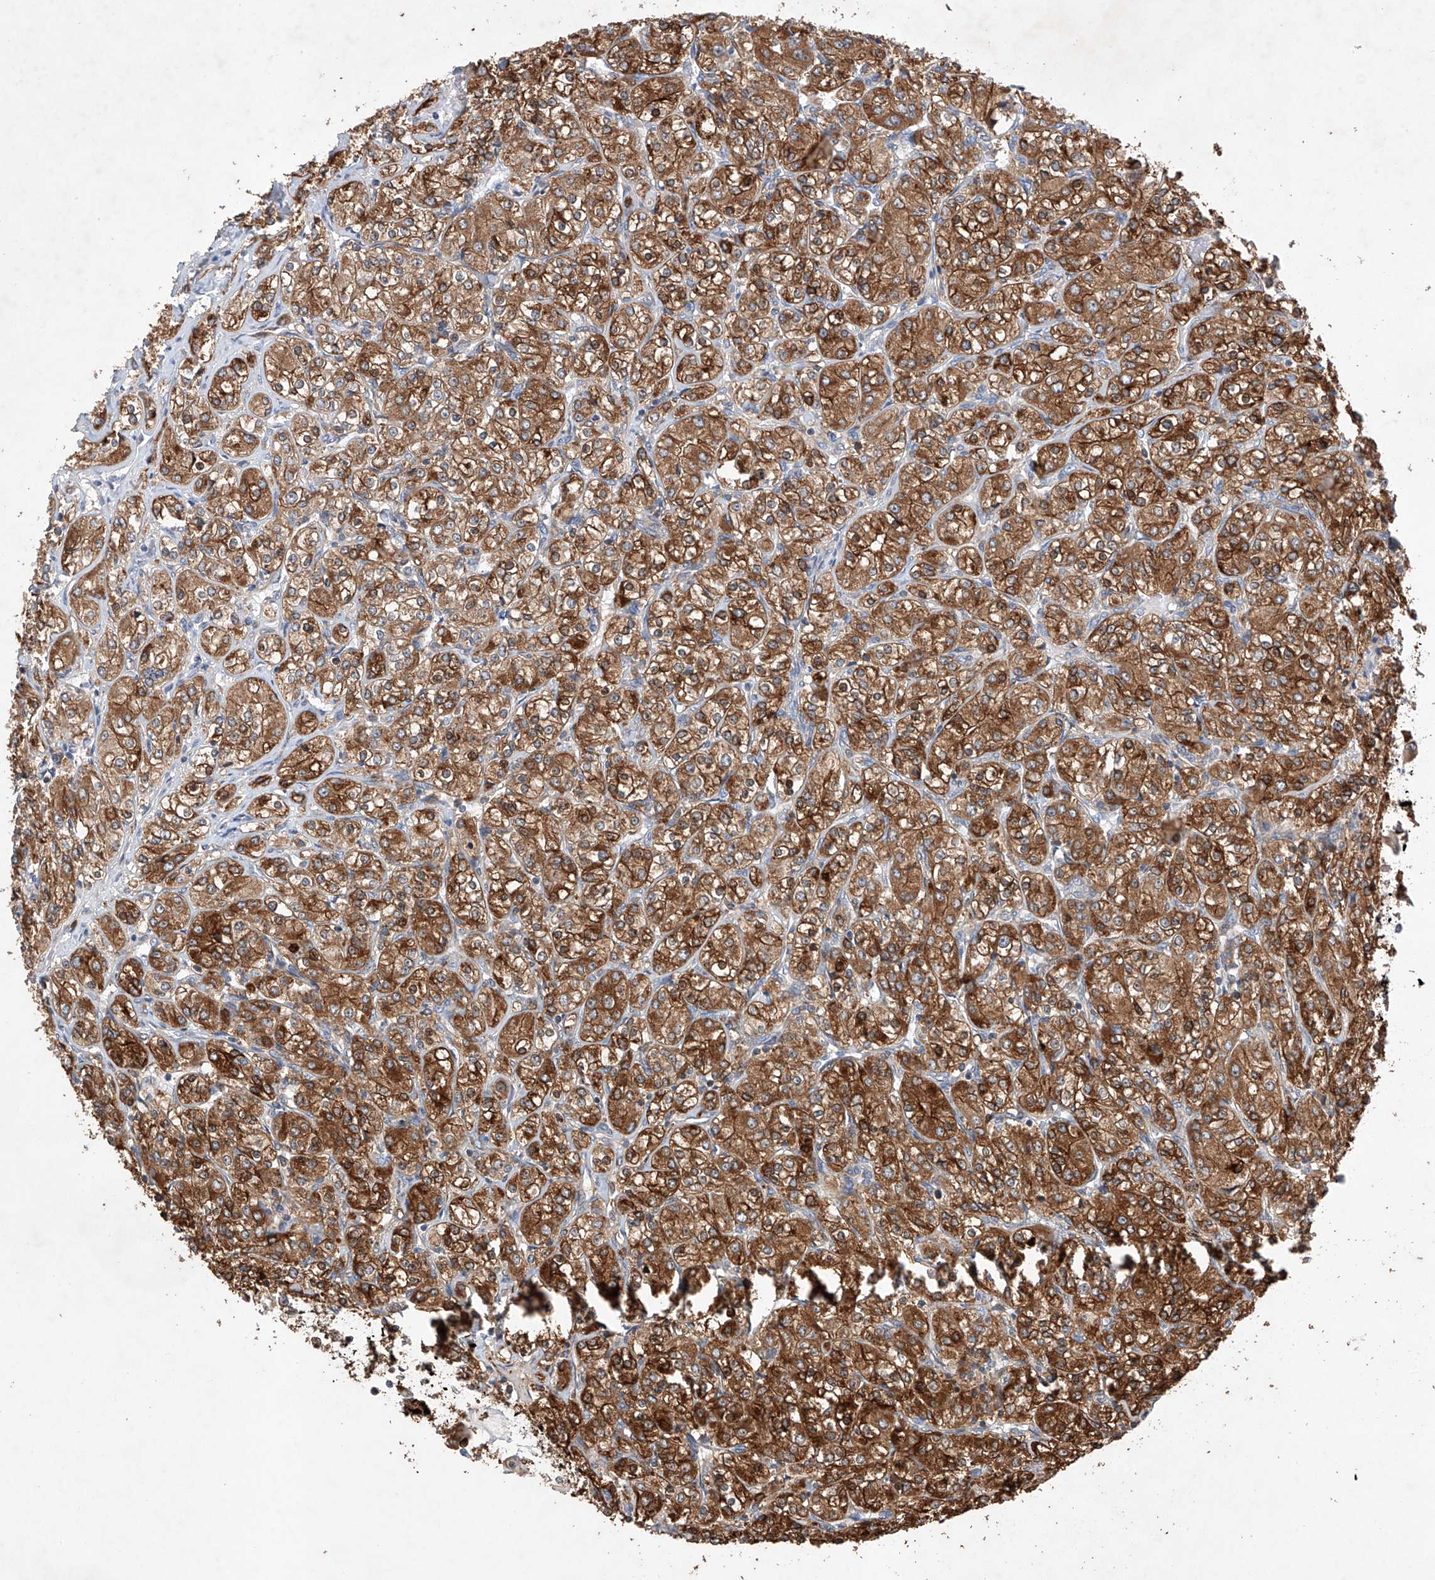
{"staining": {"intensity": "strong", "quantity": ">75%", "location": "cytoplasmic/membranous"}, "tissue": "renal cancer", "cell_type": "Tumor cells", "image_type": "cancer", "snomed": [{"axis": "morphology", "description": "Adenocarcinoma, NOS"}, {"axis": "topography", "description": "Kidney"}], "caption": "Approximately >75% of tumor cells in renal adenocarcinoma exhibit strong cytoplasmic/membranous protein positivity as visualized by brown immunohistochemical staining.", "gene": "TIMM23", "patient": {"sex": "male", "age": 77}}